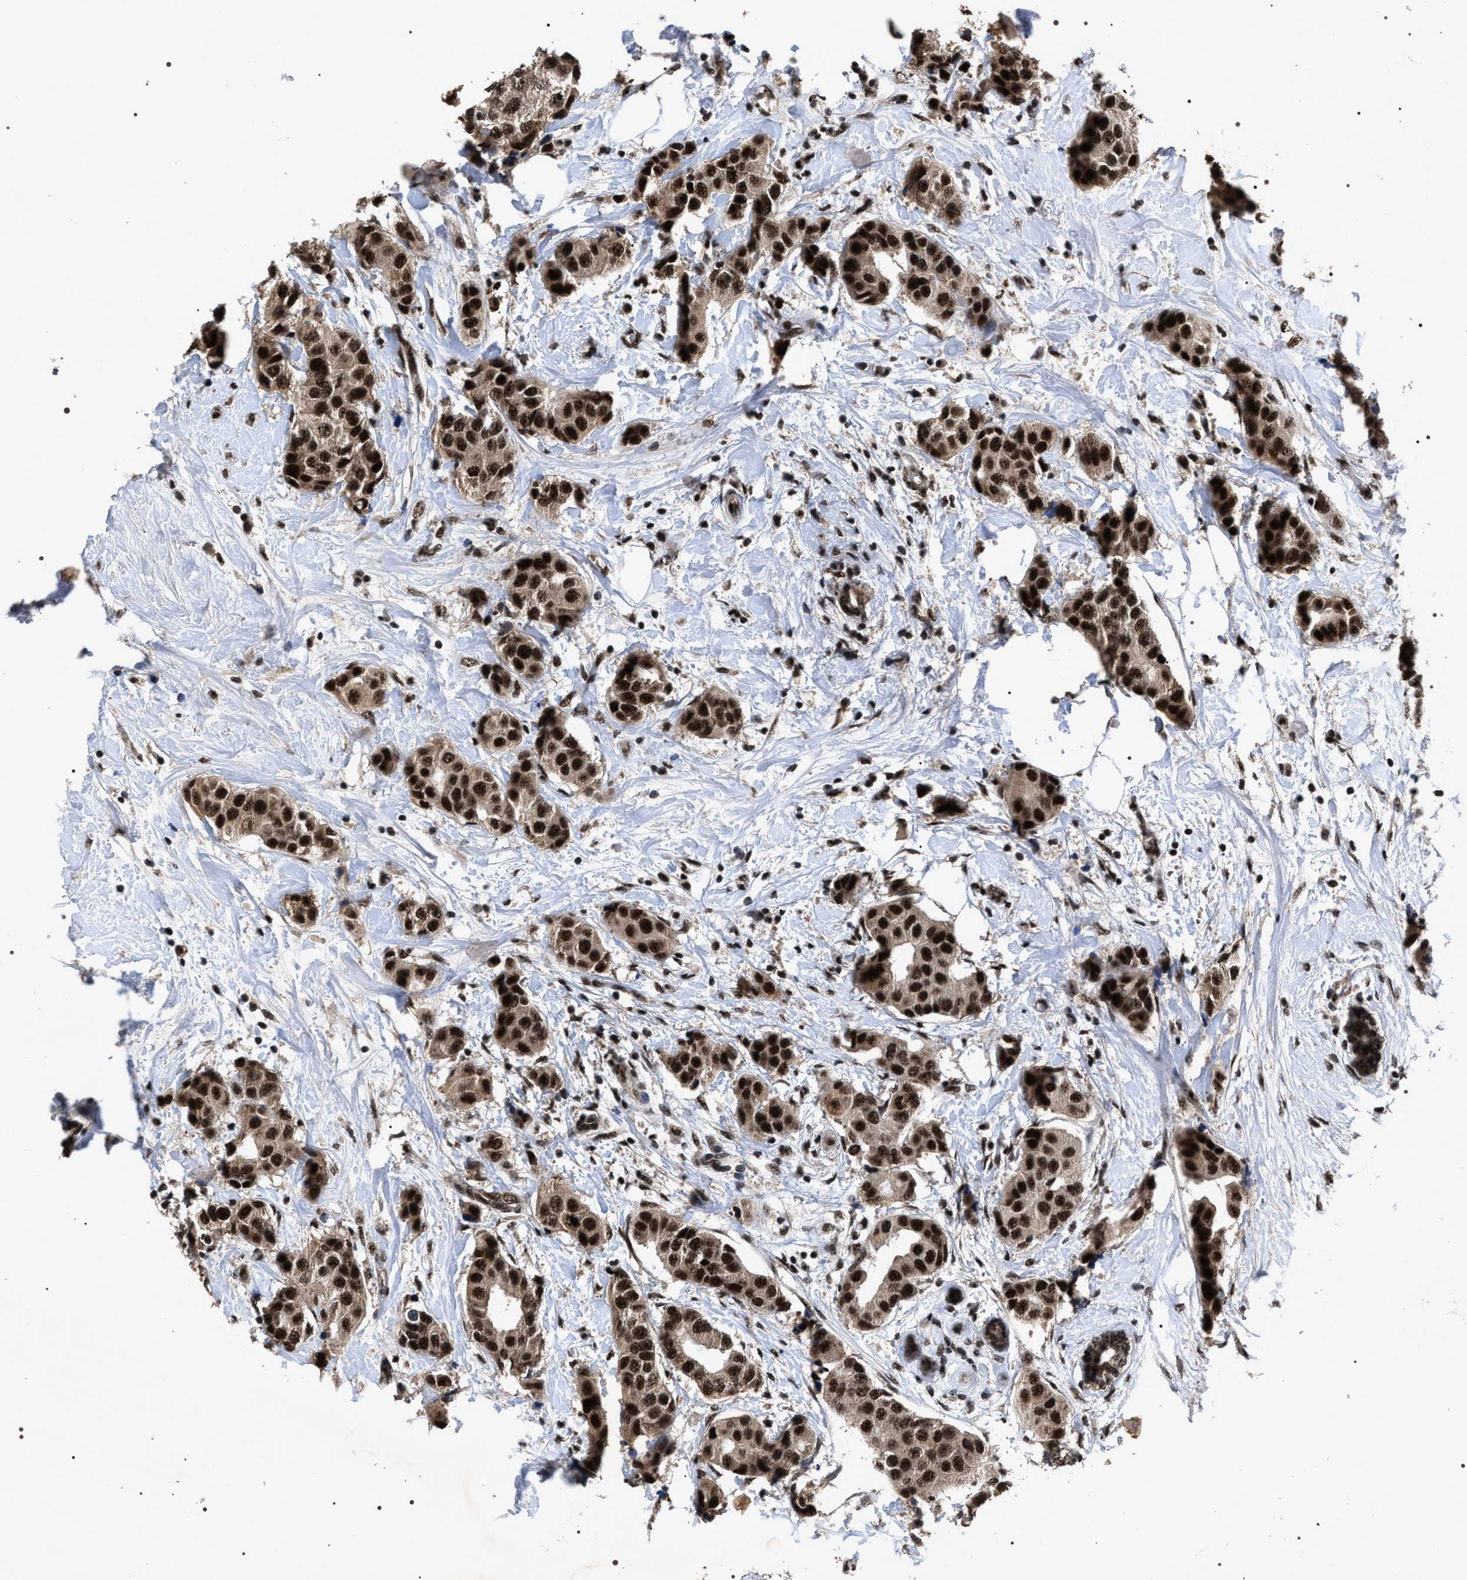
{"staining": {"intensity": "strong", "quantity": ">75%", "location": "nuclear"}, "tissue": "breast cancer", "cell_type": "Tumor cells", "image_type": "cancer", "snomed": [{"axis": "morphology", "description": "Normal tissue, NOS"}, {"axis": "morphology", "description": "Duct carcinoma"}, {"axis": "topography", "description": "Breast"}], "caption": "Breast intraductal carcinoma tissue reveals strong nuclear positivity in approximately >75% of tumor cells, visualized by immunohistochemistry. The protein of interest is shown in brown color, while the nuclei are stained blue.", "gene": "RRP1B", "patient": {"sex": "female", "age": 39}}